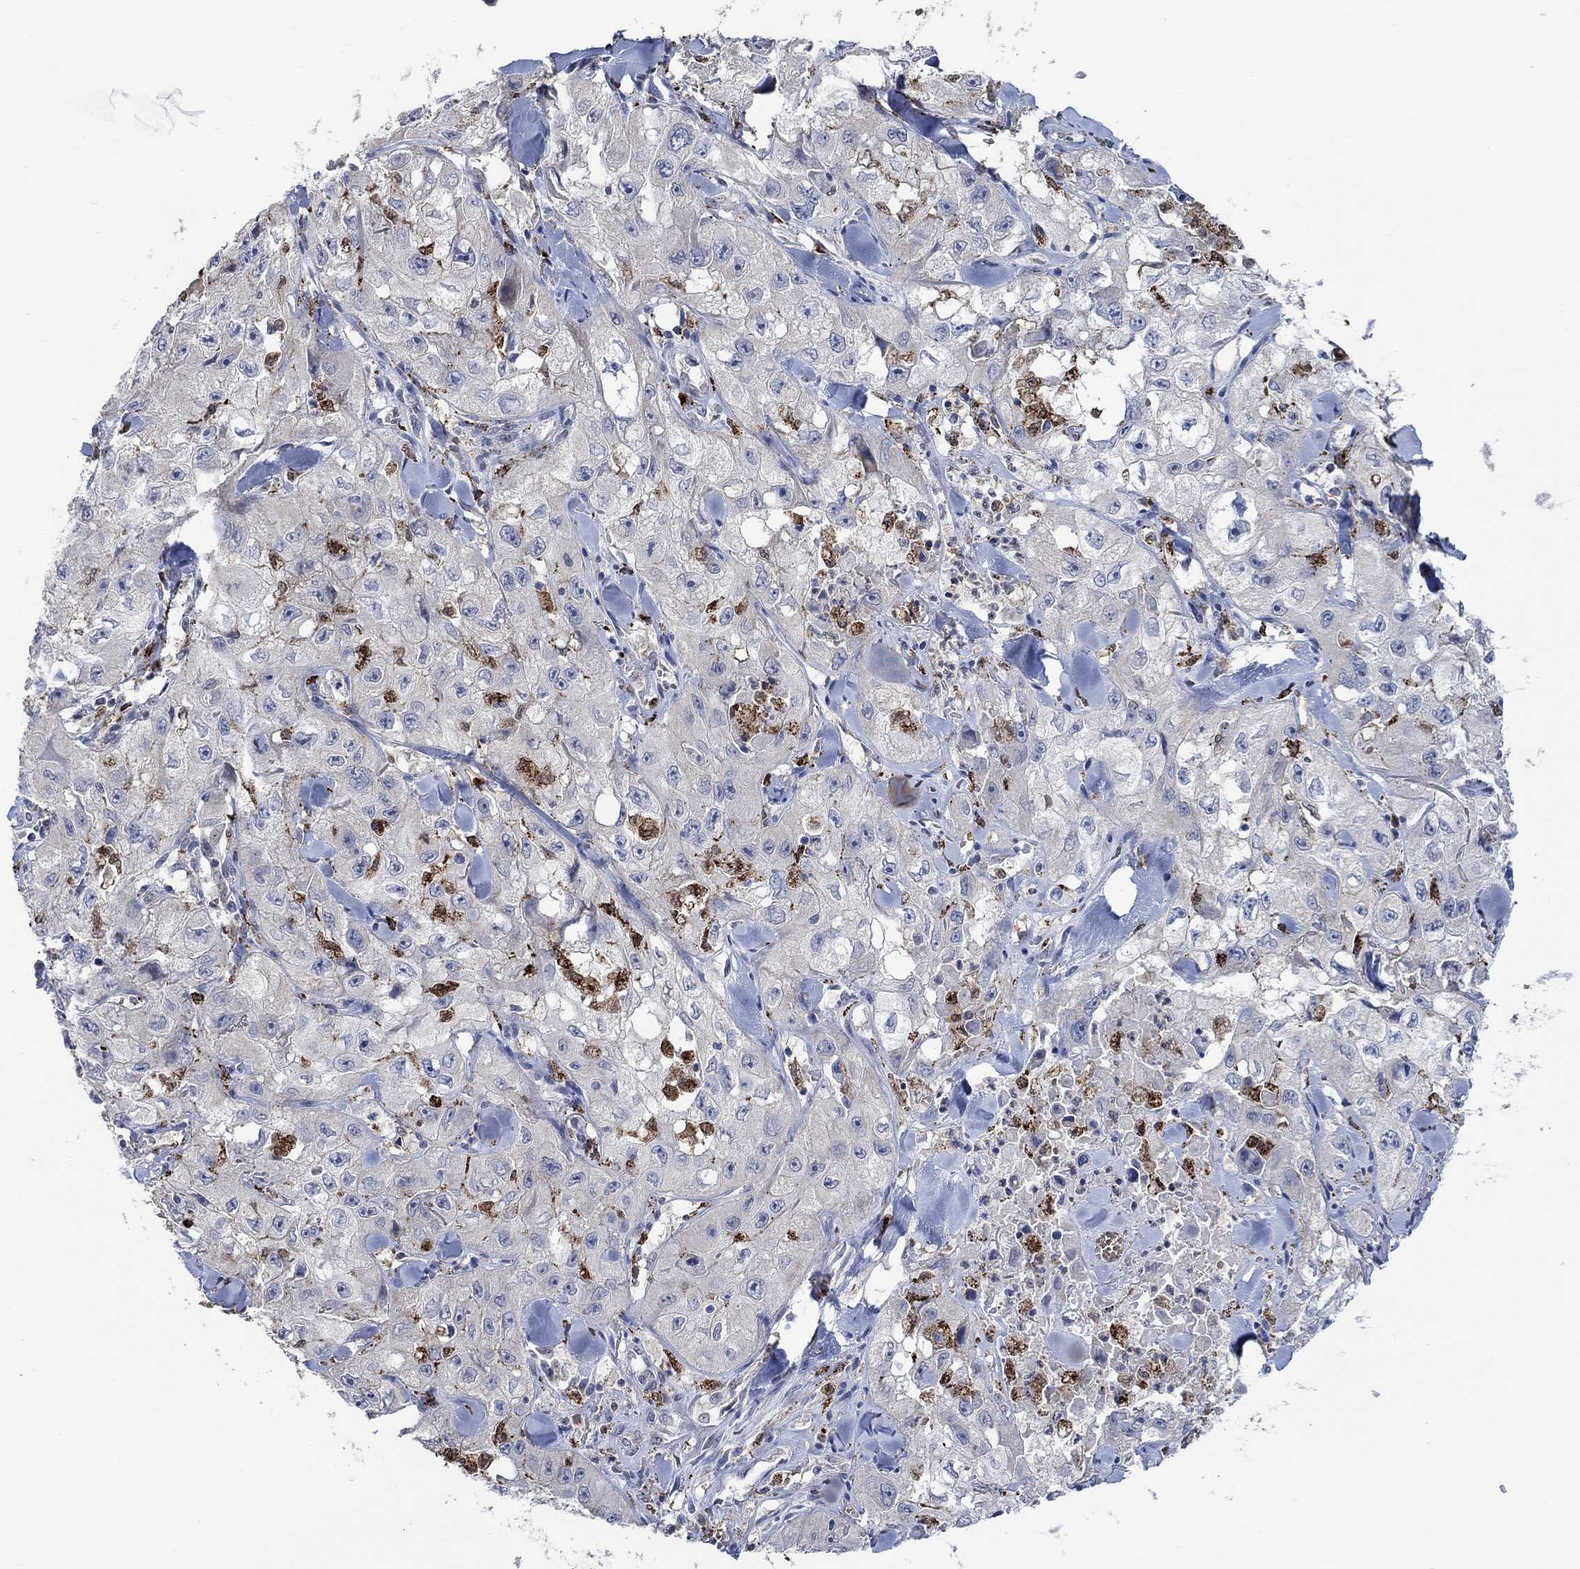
{"staining": {"intensity": "negative", "quantity": "none", "location": "none"}, "tissue": "skin cancer", "cell_type": "Tumor cells", "image_type": "cancer", "snomed": [{"axis": "morphology", "description": "Squamous cell carcinoma, NOS"}, {"axis": "topography", "description": "Skin"}, {"axis": "topography", "description": "Subcutis"}], "caption": "The micrograph demonstrates no significant positivity in tumor cells of skin squamous cell carcinoma.", "gene": "MPP1", "patient": {"sex": "male", "age": 73}}